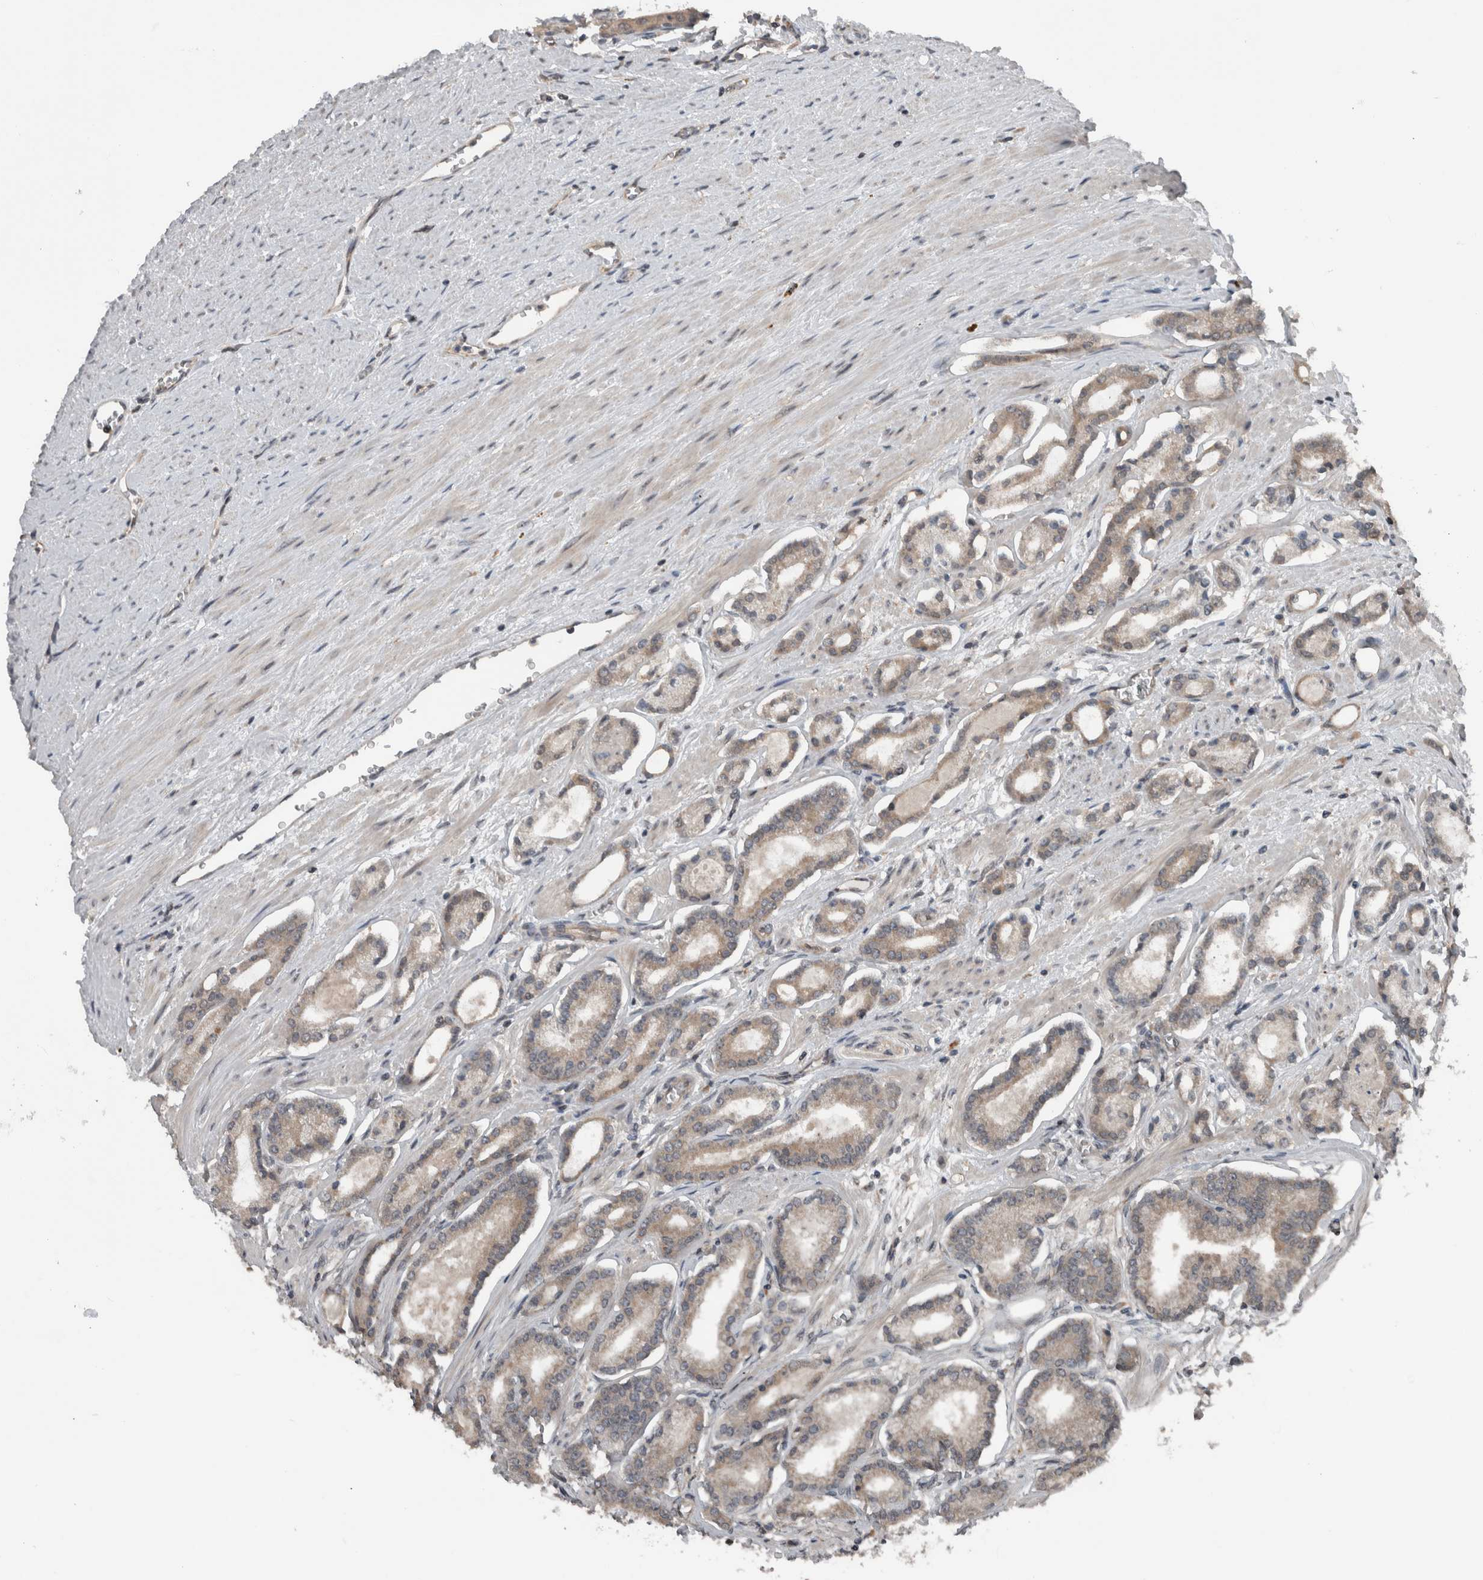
{"staining": {"intensity": "weak", "quantity": "<25%", "location": "cytoplasmic/membranous"}, "tissue": "prostate cancer", "cell_type": "Tumor cells", "image_type": "cancer", "snomed": [{"axis": "morphology", "description": "Adenocarcinoma, Low grade"}, {"axis": "topography", "description": "Prostate"}], "caption": "Immunohistochemistry histopathology image of prostate cancer (adenocarcinoma (low-grade)) stained for a protein (brown), which exhibits no positivity in tumor cells. (DAB (3,3'-diaminobenzidine) immunohistochemistry (IHC), high magnification).", "gene": "ENY2", "patient": {"sex": "male", "age": 60}}